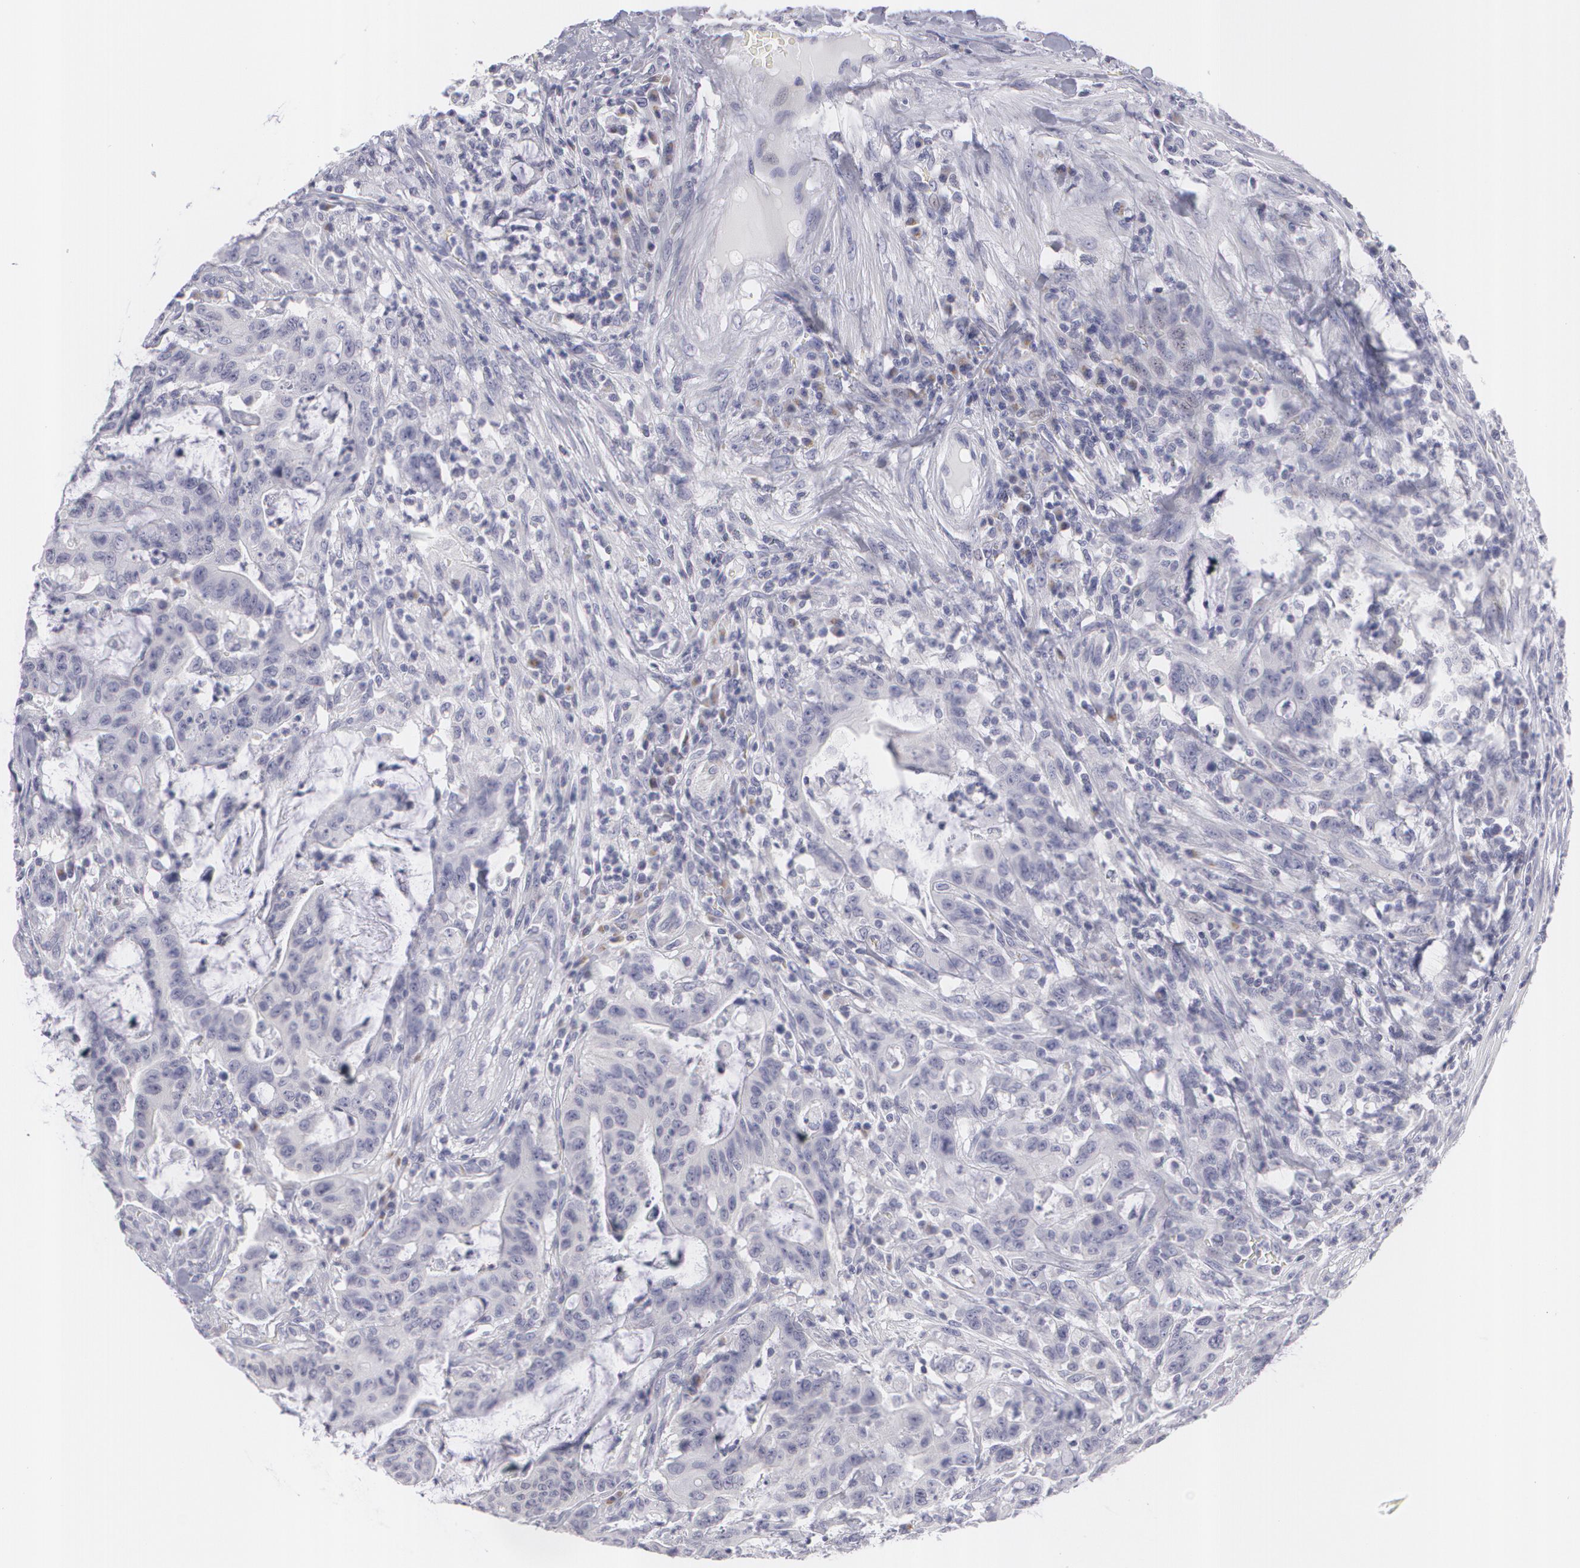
{"staining": {"intensity": "negative", "quantity": "none", "location": "none"}, "tissue": "colorectal cancer", "cell_type": "Tumor cells", "image_type": "cancer", "snomed": [{"axis": "morphology", "description": "Adenocarcinoma, NOS"}, {"axis": "topography", "description": "Colon"}], "caption": "High magnification brightfield microscopy of adenocarcinoma (colorectal) stained with DAB (3,3'-diaminobenzidine) (brown) and counterstained with hematoxylin (blue): tumor cells show no significant positivity.", "gene": "MBNL3", "patient": {"sex": "male", "age": 54}}